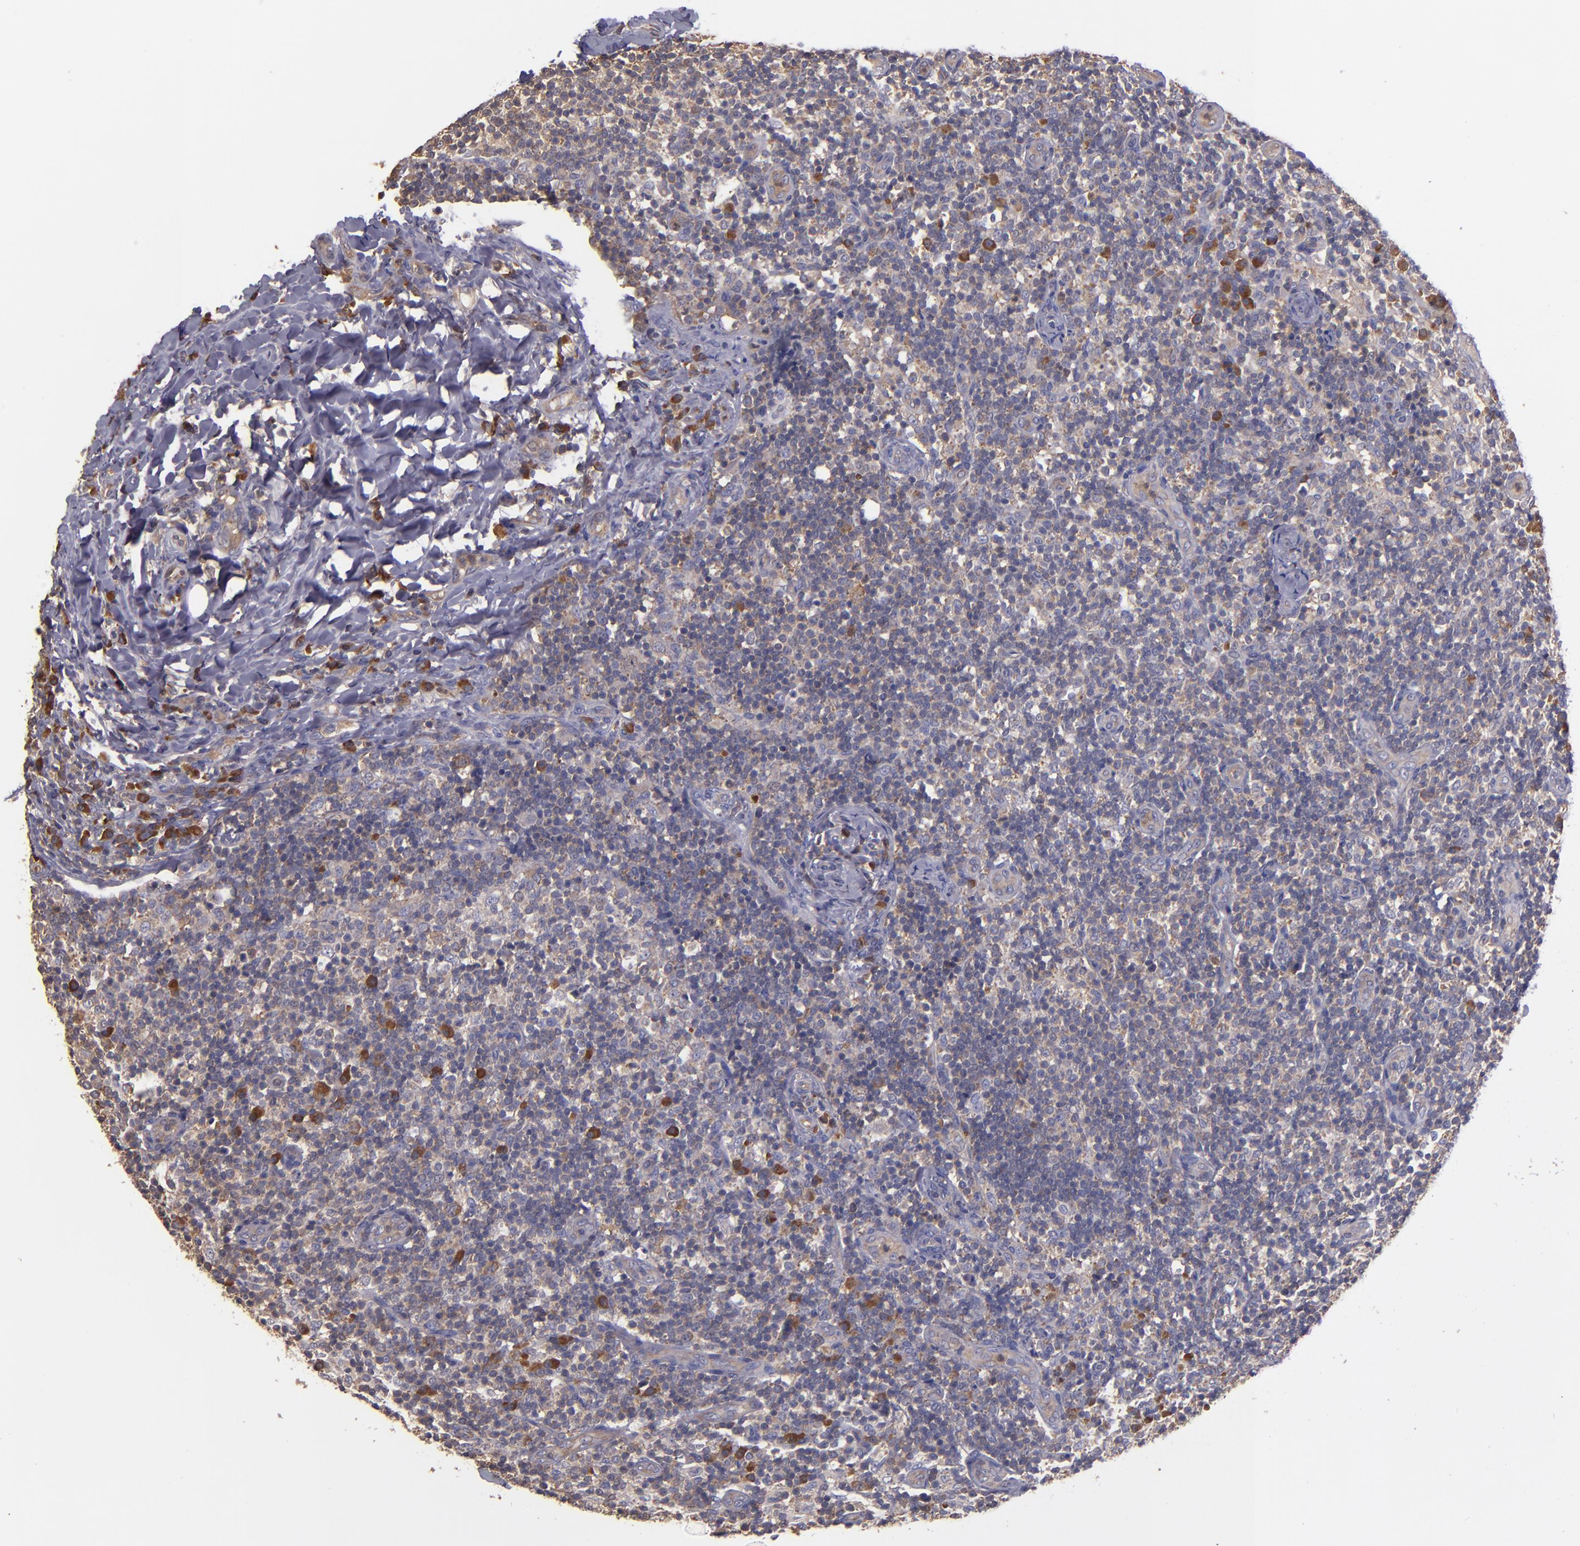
{"staining": {"intensity": "moderate", "quantity": "25%-75%", "location": "cytoplasmic/membranous"}, "tissue": "lymph node", "cell_type": "Germinal center cells", "image_type": "normal", "snomed": [{"axis": "morphology", "description": "Normal tissue, NOS"}, {"axis": "morphology", "description": "Inflammation, NOS"}, {"axis": "topography", "description": "Lymph node"}], "caption": "Lymph node stained with IHC reveals moderate cytoplasmic/membranous staining in approximately 25%-75% of germinal center cells. The staining was performed using DAB to visualize the protein expression in brown, while the nuclei were stained in blue with hematoxylin (Magnification: 20x).", "gene": "CARS1", "patient": {"sex": "male", "age": 46}}